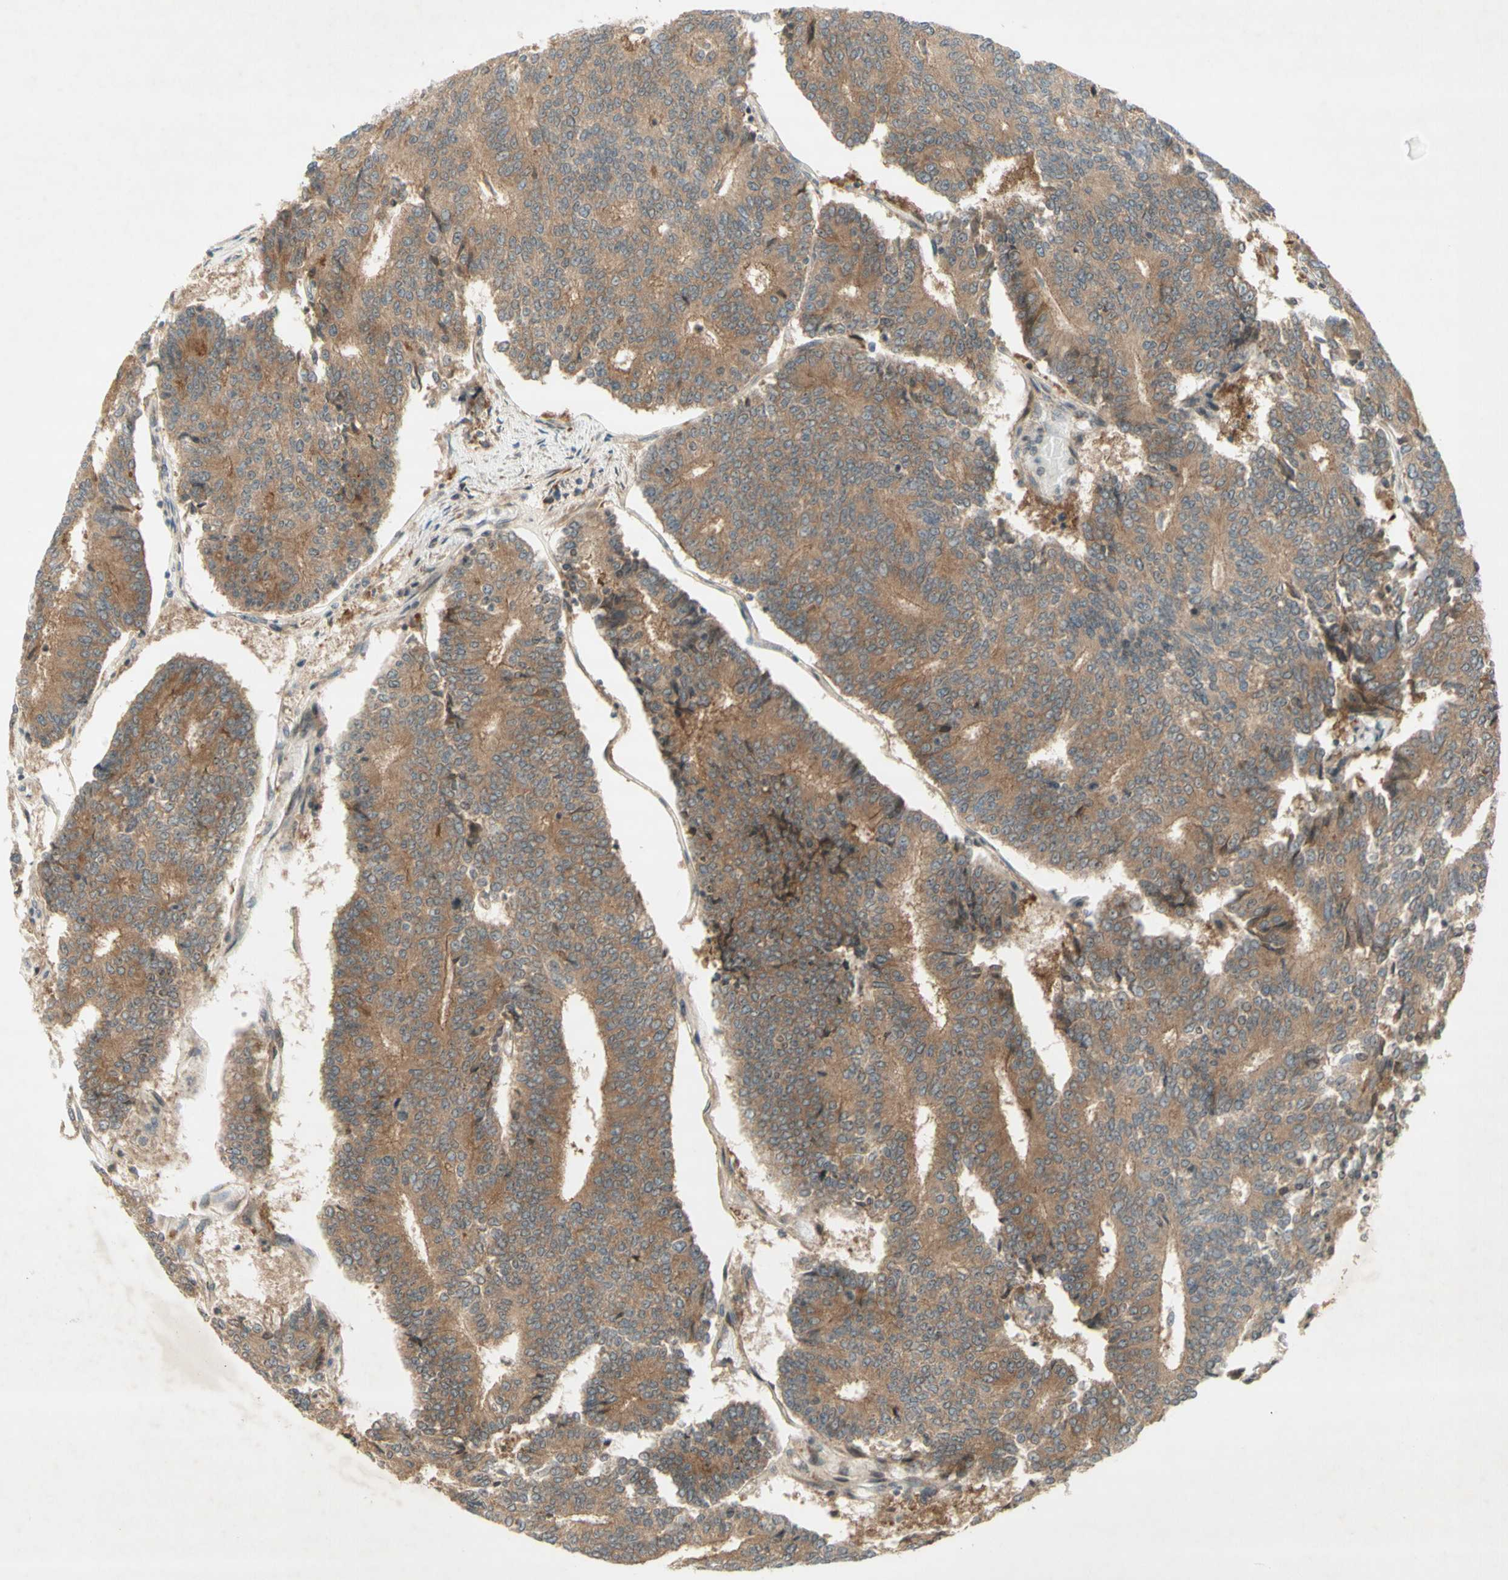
{"staining": {"intensity": "moderate", "quantity": "25%-75%", "location": "cytoplasmic/membranous"}, "tissue": "prostate cancer", "cell_type": "Tumor cells", "image_type": "cancer", "snomed": [{"axis": "morphology", "description": "Normal tissue, NOS"}, {"axis": "morphology", "description": "Adenocarcinoma, High grade"}, {"axis": "topography", "description": "Prostate"}, {"axis": "topography", "description": "Seminal veicle"}], "caption": "Approximately 25%-75% of tumor cells in human prostate cancer (high-grade adenocarcinoma) reveal moderate cytoplasmic/membranous protein staining as visualized by brown immunohistochemical staining.", "gene": "ETF1", "patient": {"sex": "male", "age": 55}}